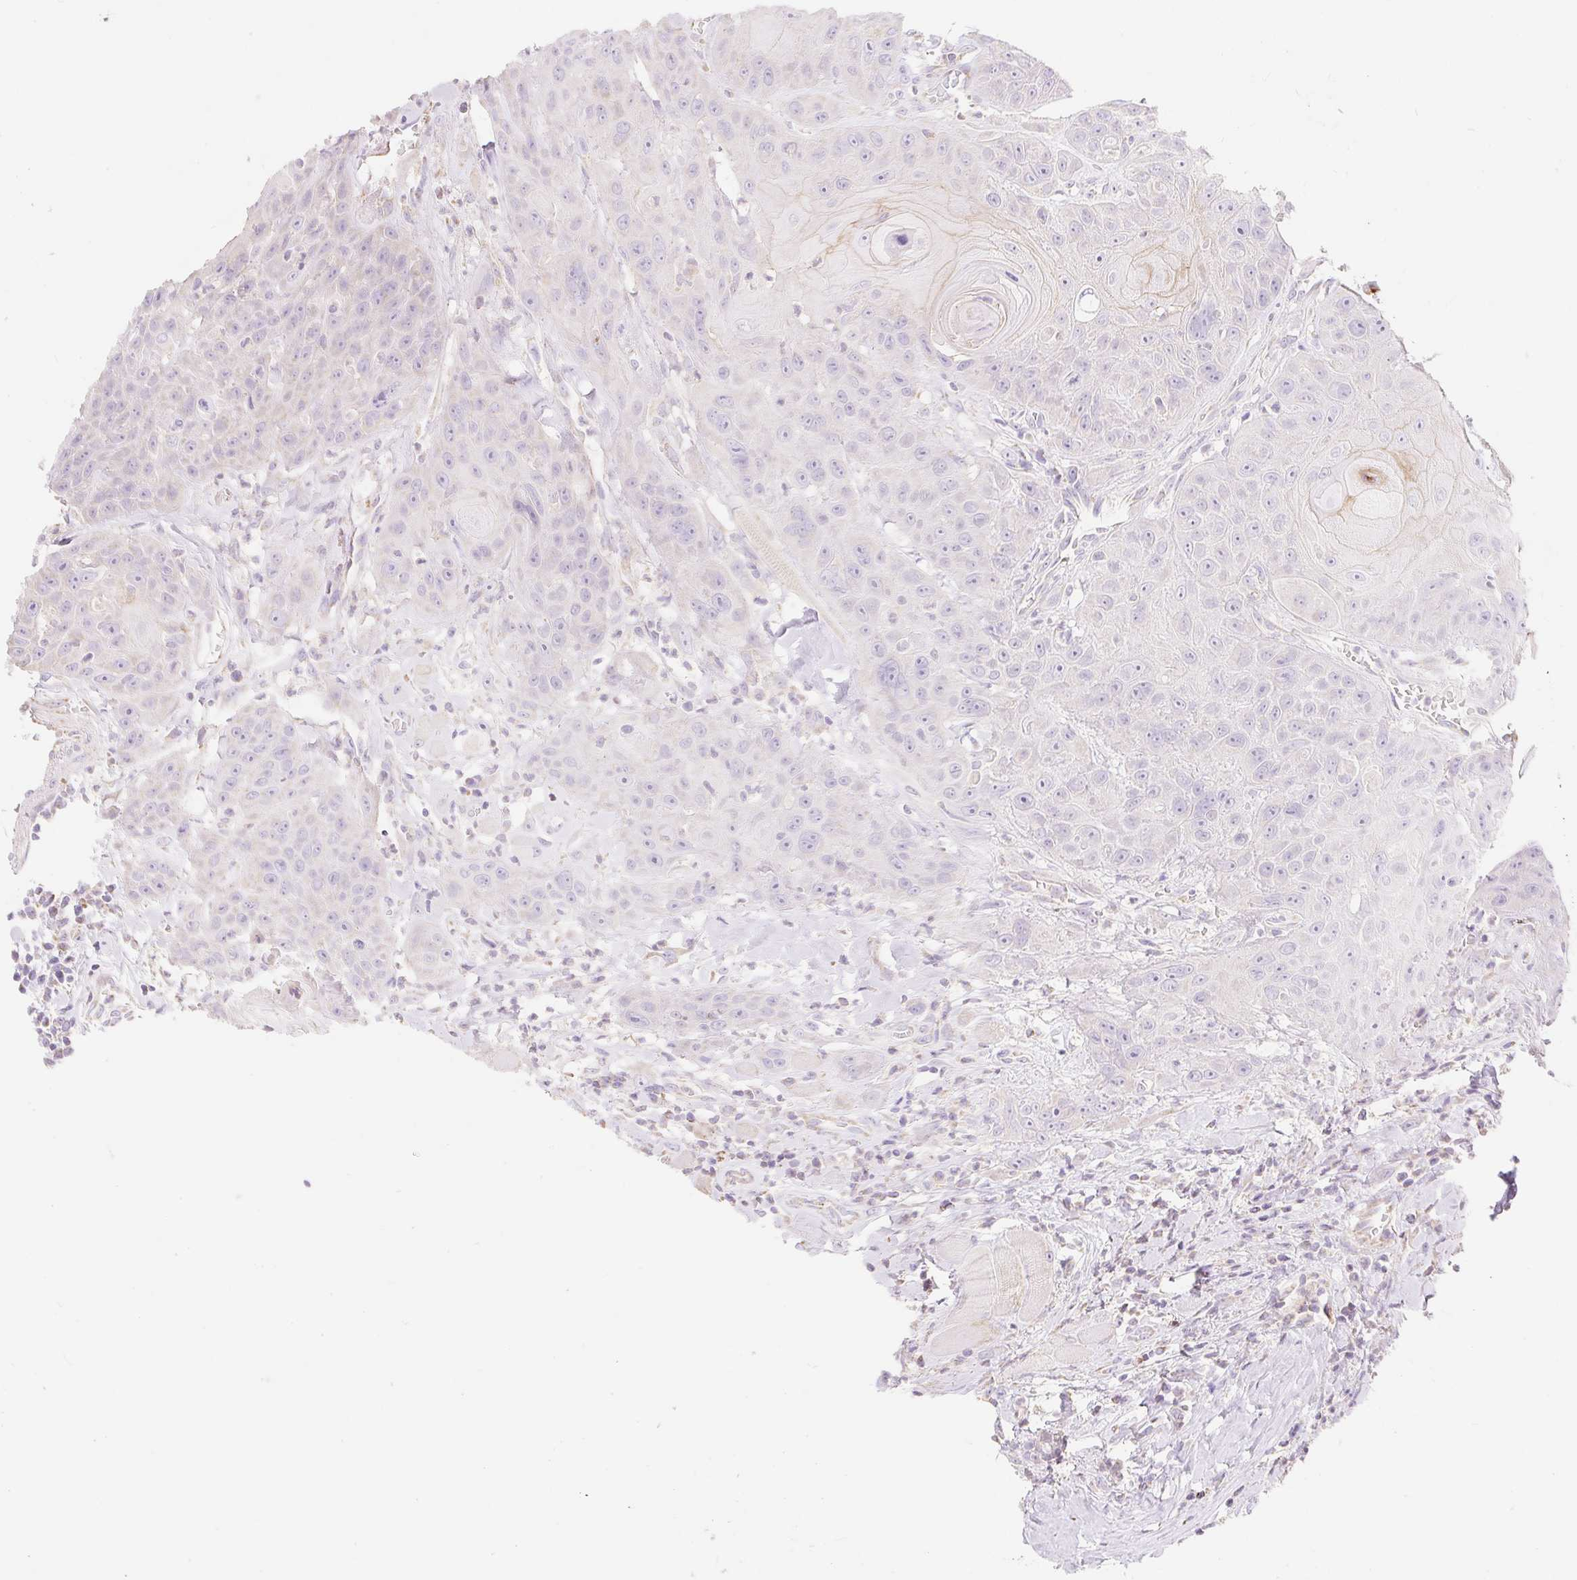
{"staining": {"intensity": "negative", "quantity": "none", "location": "none"}, "tissue": "head and neck cancer", "cell_type": "Tumor cells", "image_type": "cancer", "snomed": [{"axis": "morphology", "description": "Squamous cell carcinoma, NOS"}, {"axis": "topography", "description": "Head-Neck"}], "caption": "IHC of squamous cell carcinoma (head and neck) demonstrates no staining in tumor cells.", "gene": "DHX35", "patient": {"sex": "female", "age": 59}}